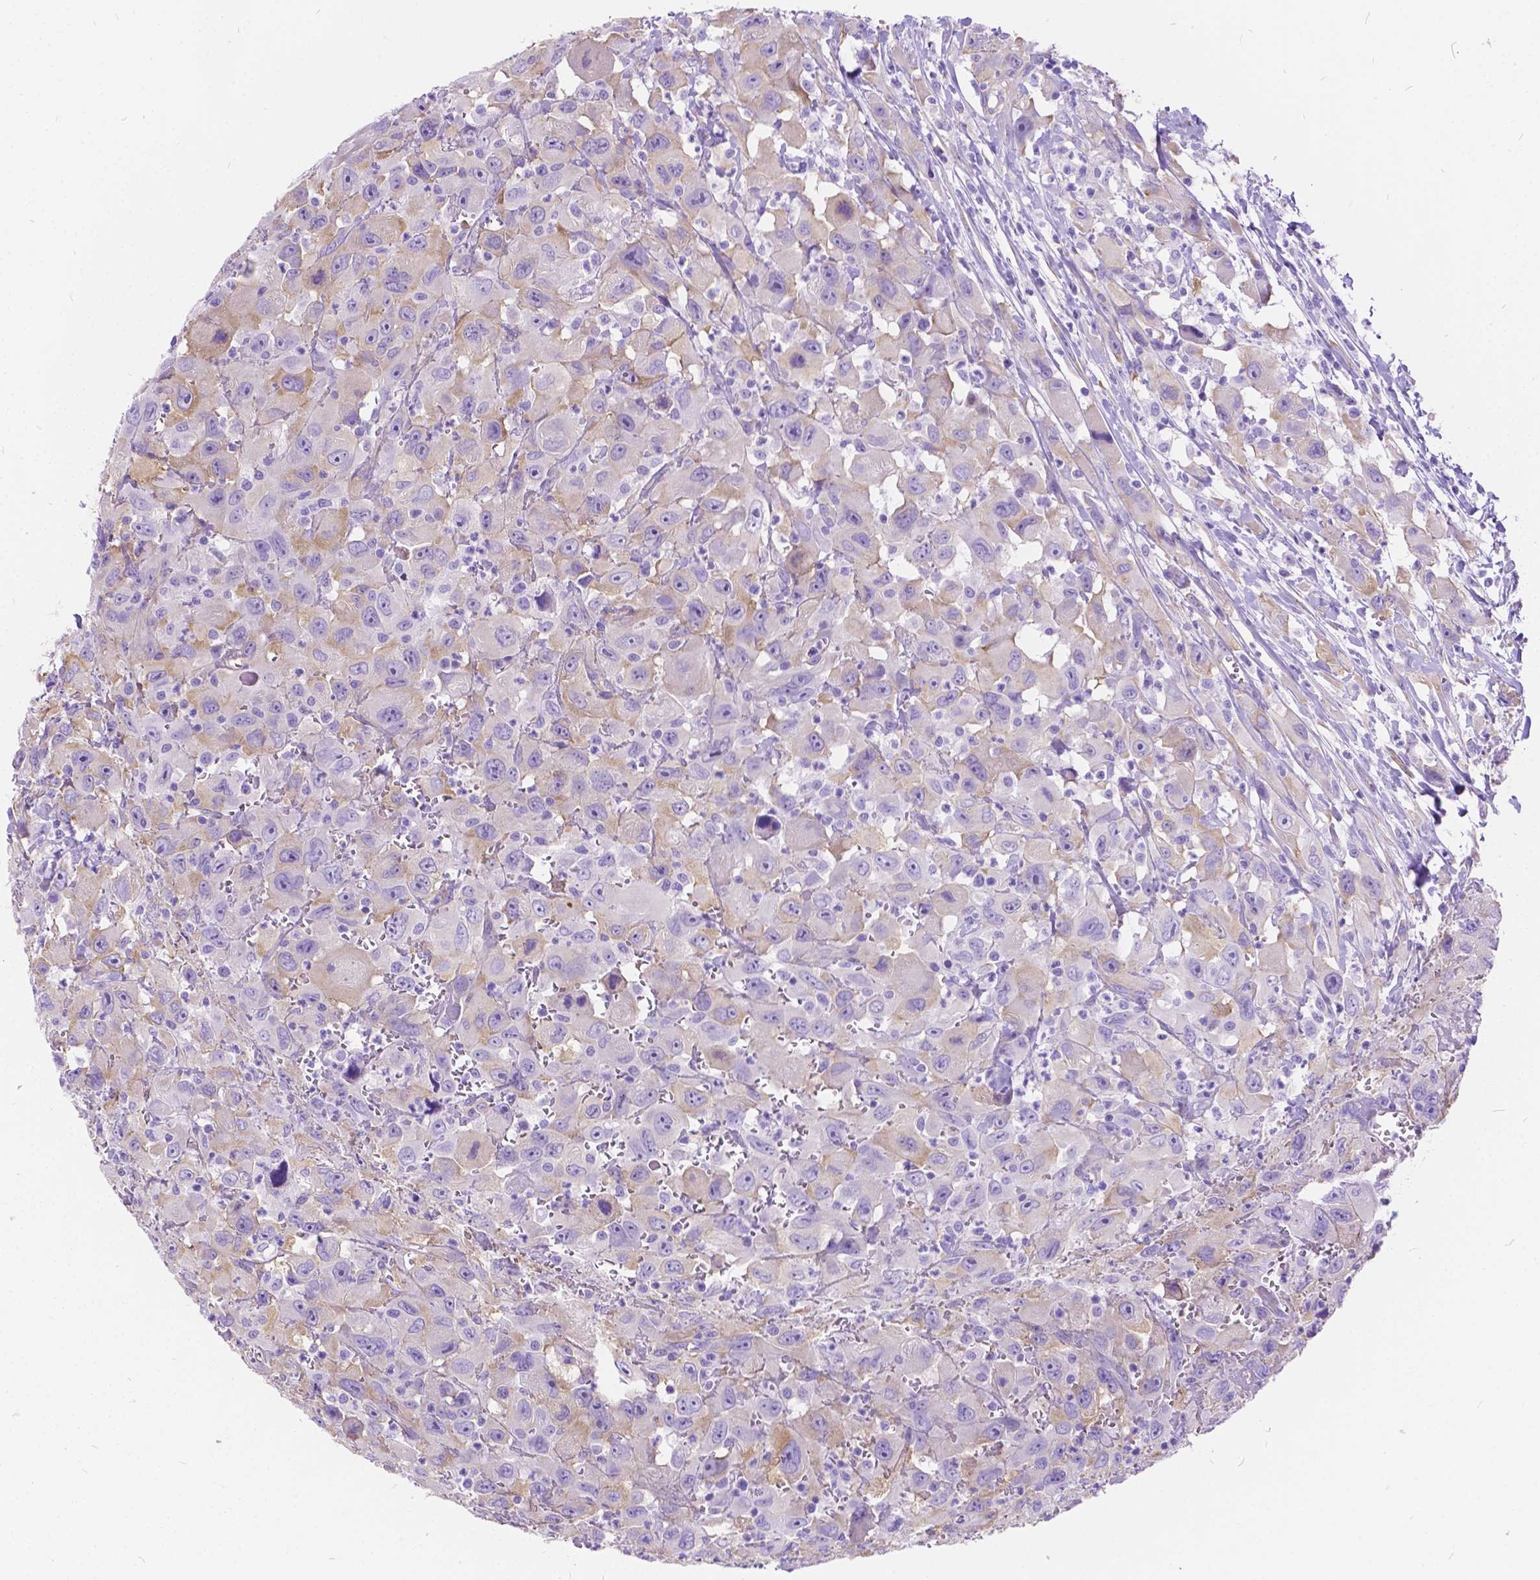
{"staining": {"intensity": "weak", "quantity": "<25%", "location": "cytoplasmic/membranous"}, "tissue": "head and neck cancer", "cell_type": "Tumor cells", "image_type": "cancer", "snomed": [{"axis": "morphology", "description": "Squamous cell carcinoma, NOS"}, {"axis": "morphology", "description": "Squamous cell carcinoma, metastatic, NOS"}, {"axis": "topography", "description": "Oral tissue"}, {"axis": "topography", "description": "Head-Neck"}], "caption": "Tumor cells are negative for protein expression in human head and neck cancer (metastatic squamous cell carcinoma).", "gene": "CHRM1", "patient": {"sex": "female", "age": 85}}